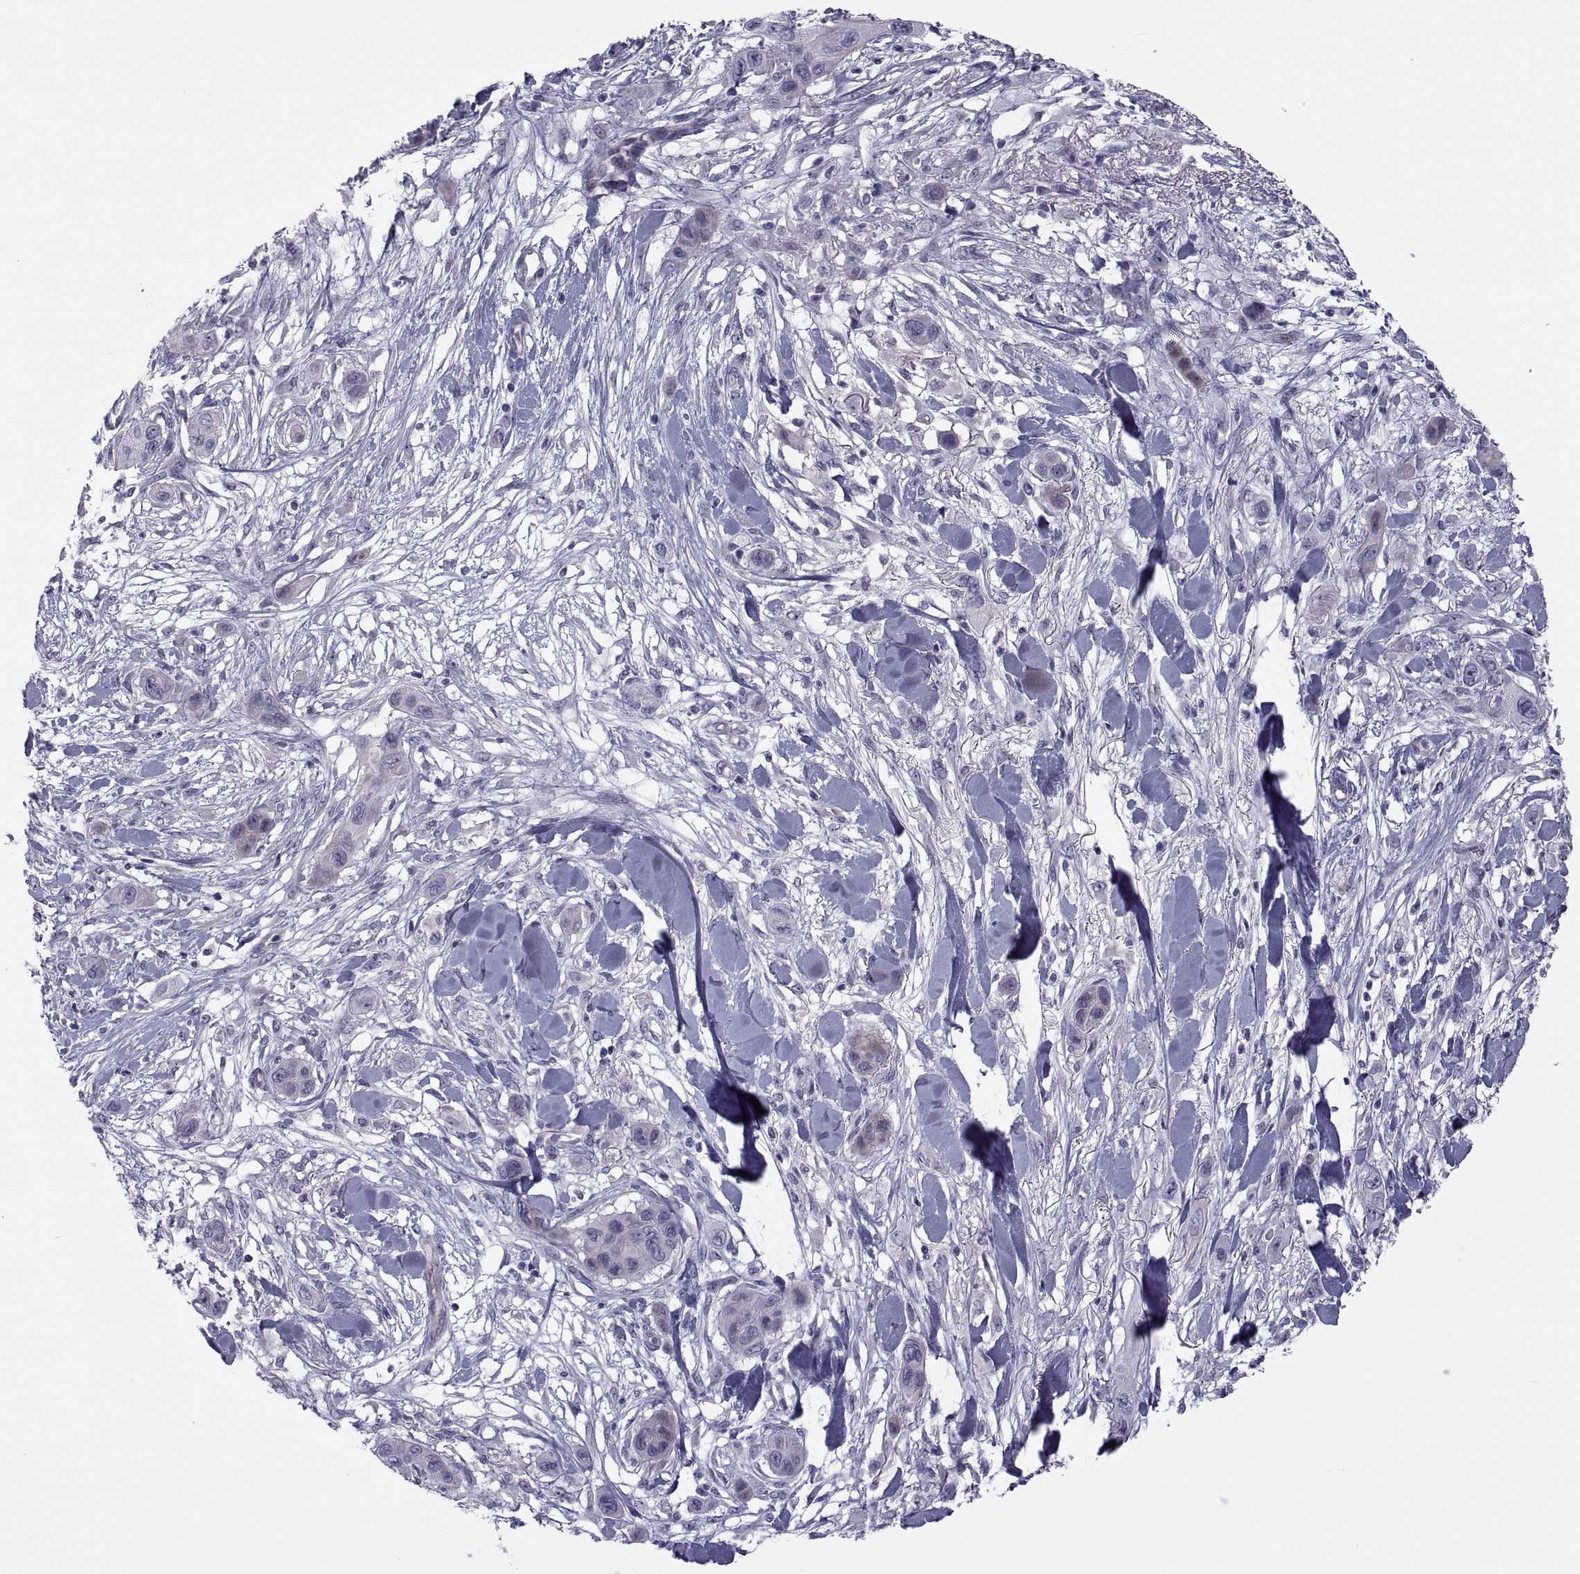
{"staining": {"intensity": "negative", "quantity": "none", "location": "none"}, "tissue": "skin cancer", "cell_type": "Tumor cells", "image_type": "cancer", "snomed": [{"axis": "morphology", "description": "Squamous cell carcinoma, NOS"}, {"axis": "topography", "description": "Skin"}], "caption": "DAB immunohistochemical staining of human skin cancer demonstrates no significant expression in tumor cells.", "gene": "TMEM158", "patient": {"sex": "male", "age": 79}}